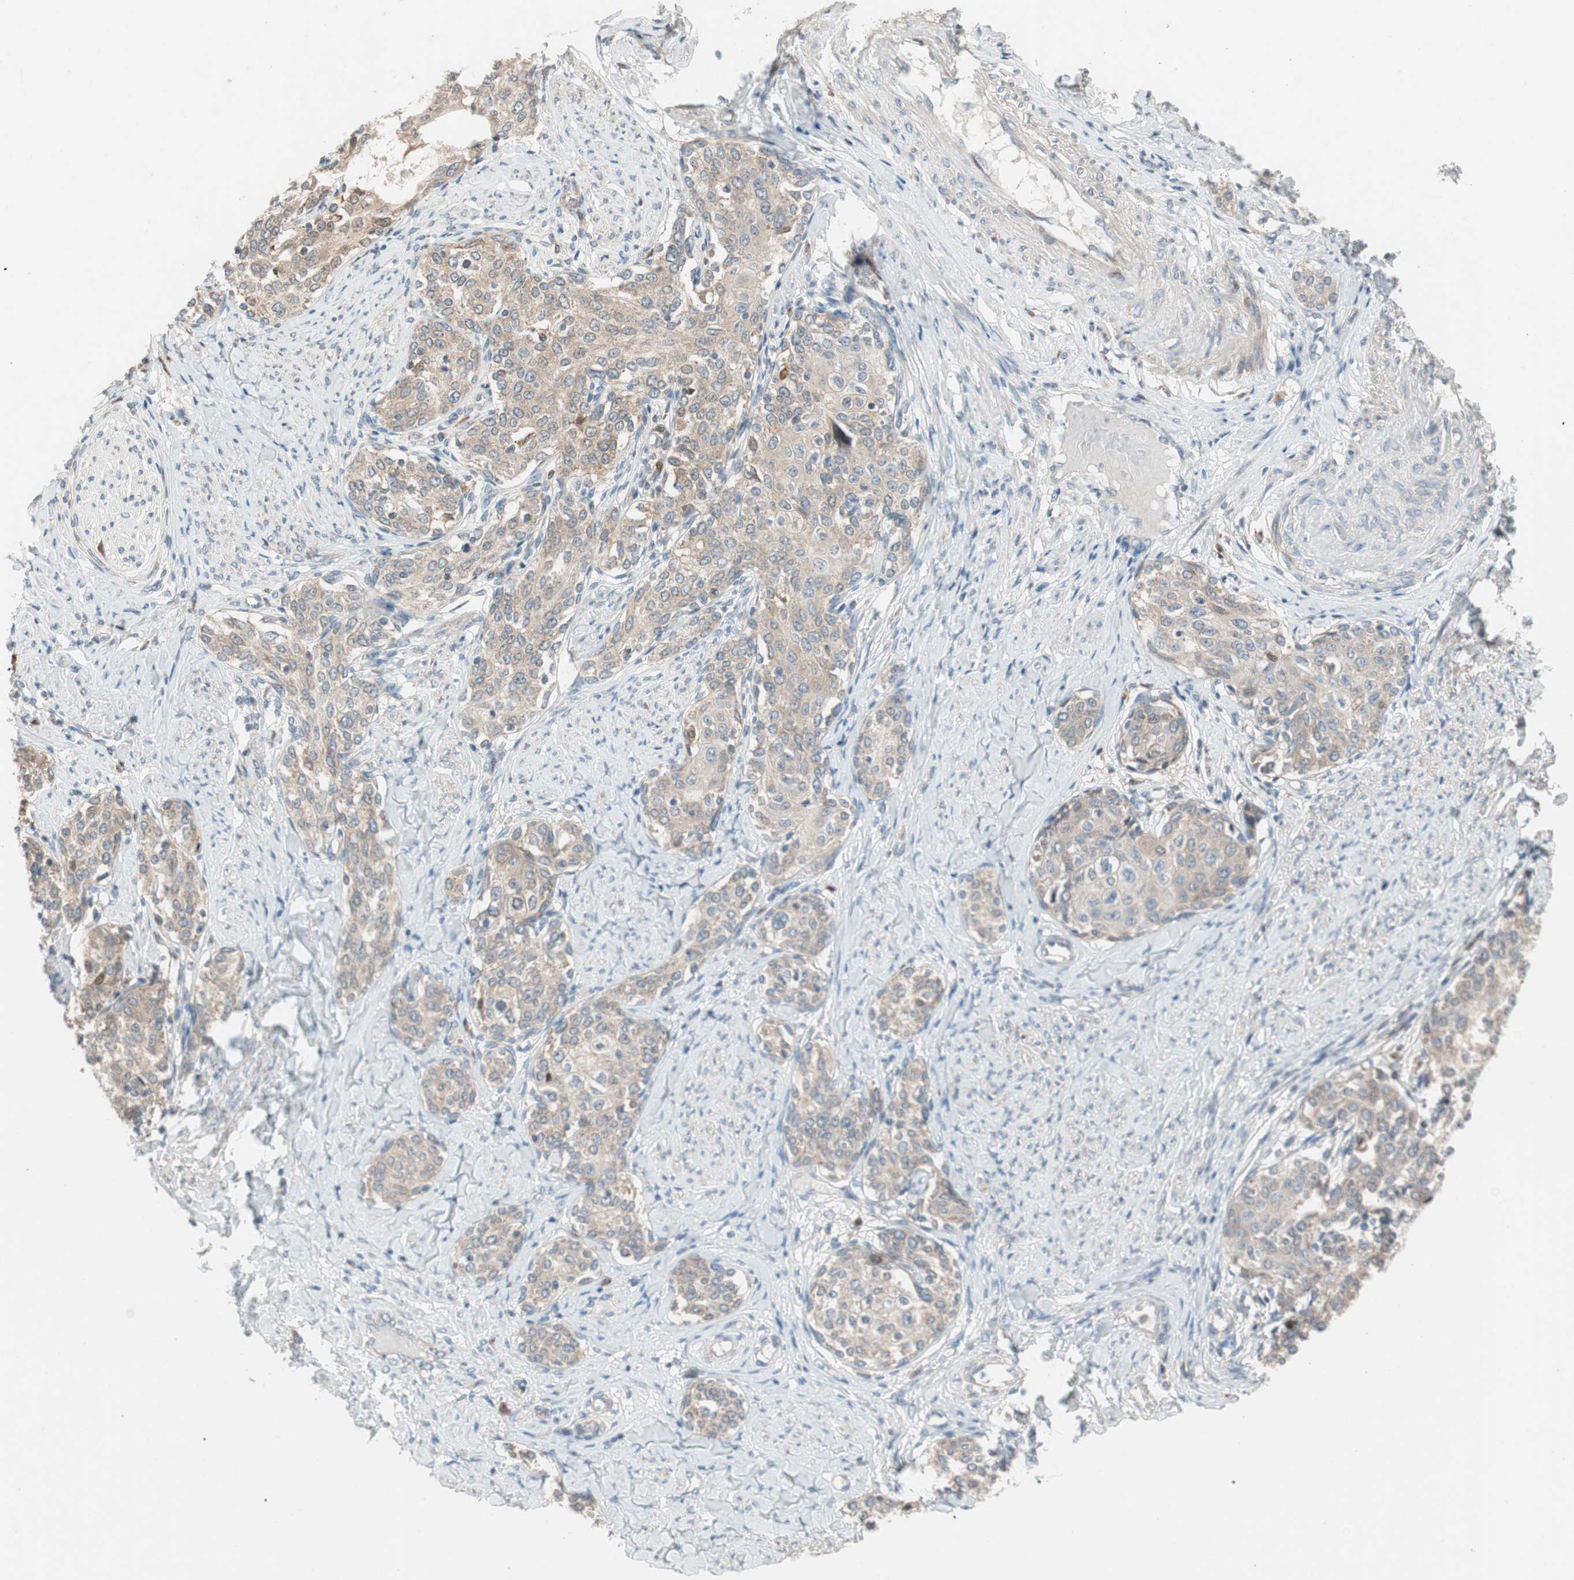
{"staining": {"intensity": "moderate", "quantity": ">75%", "location": "cytoplasmic/membranous"}, "tissue": "cervical cancer", "cell_type": "Tumor cells", "image_type": "cancer", "snomed": [{"axis": "morphology", "description": "Squamous cell carcinoma, NOS"}, {"axis": "morphology", "description": "Adenocarcinoma, NOS"}, {"axis": "topography", "description": "Cervix"}], "caption": "Brown immunohistochemical staining in cervical cancer displays moderate cytoplasmic/membranous expression in approximately >75% of tumor cells.", "gene": "FAAH", "patient": {"sex": "female", "age": 52}}